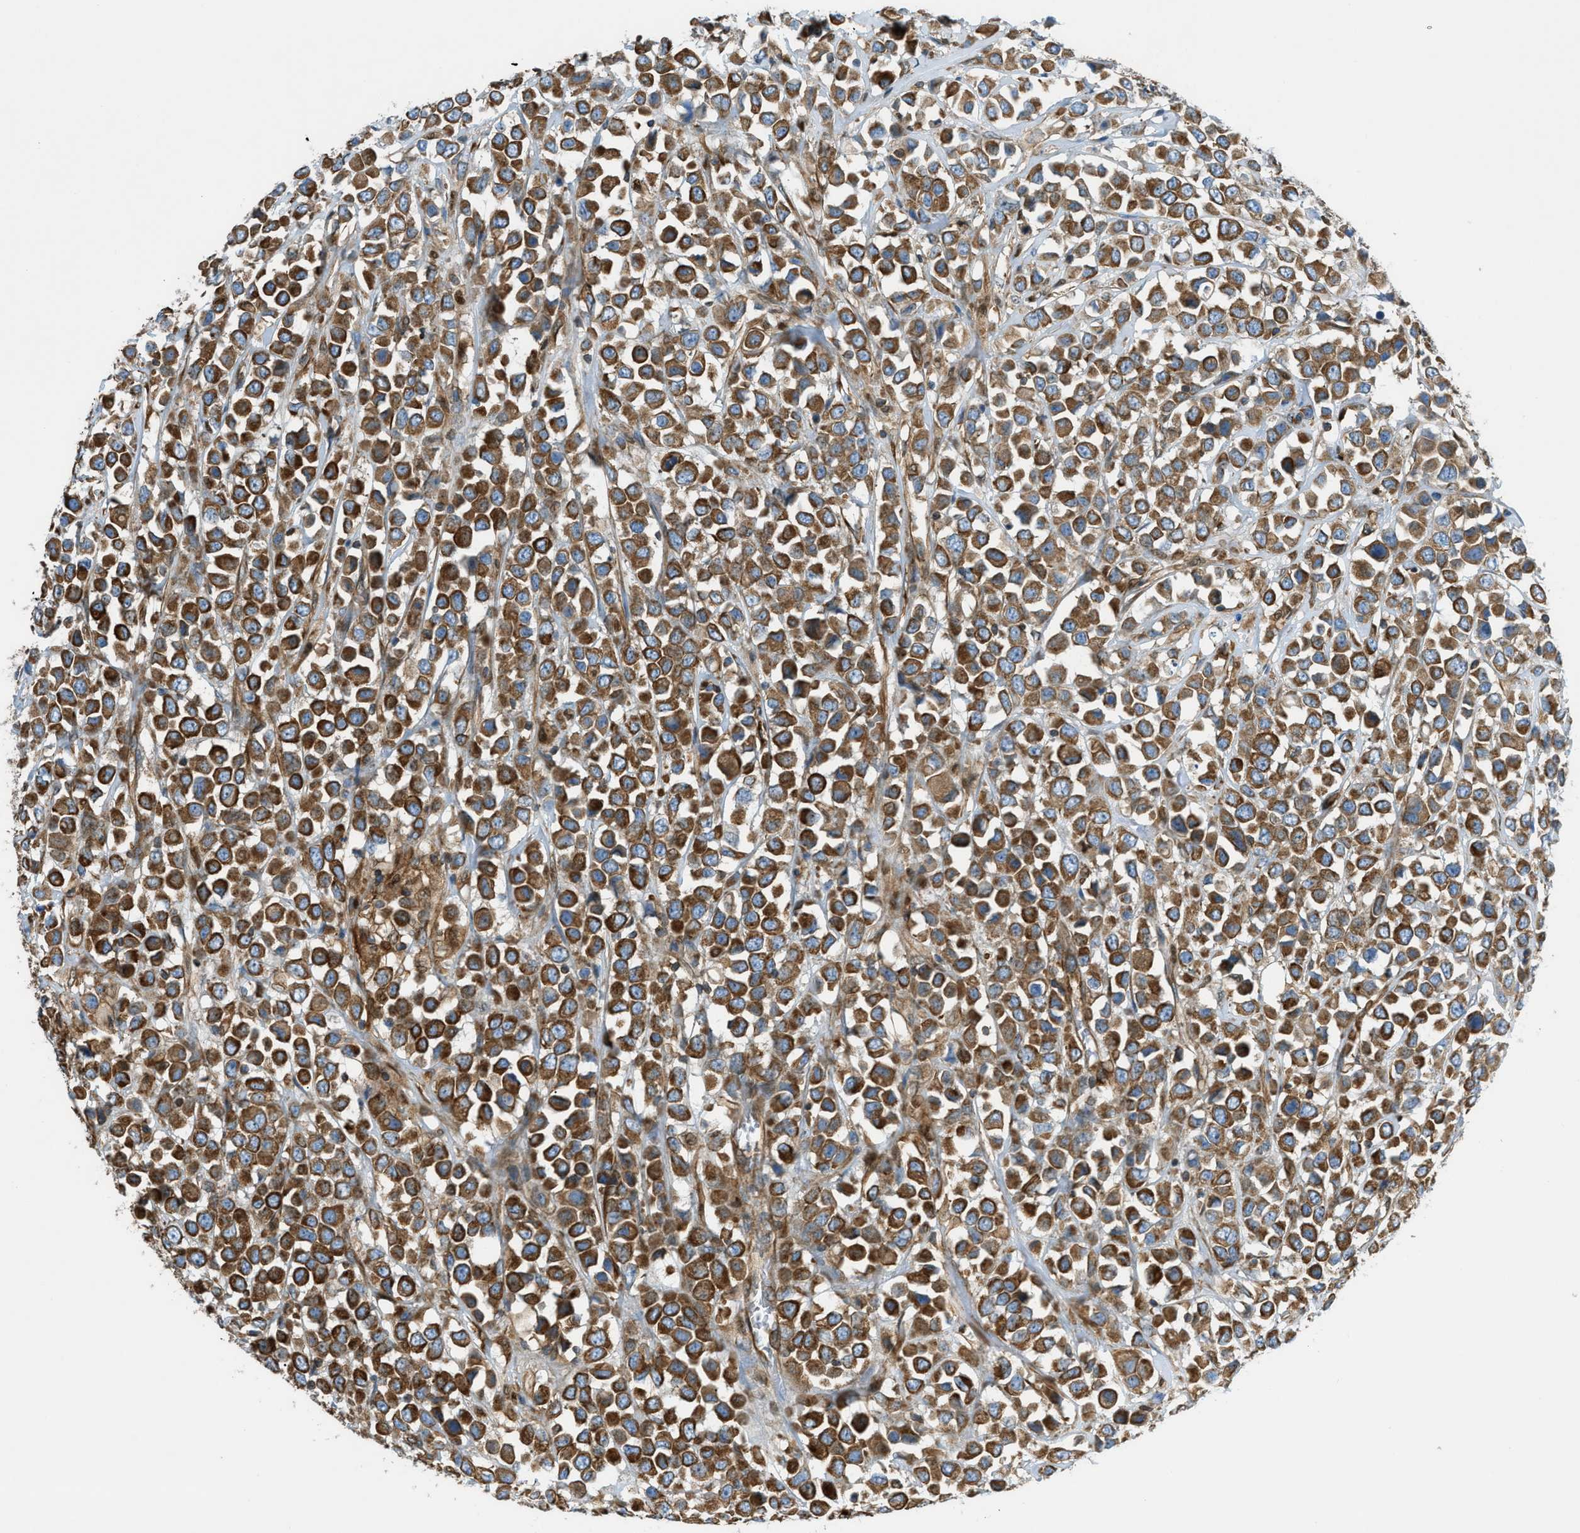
{"staining": {"intensity": "strong", "quantity": ">75%", "location": "cytoplasmic/membranous"}, "tissue": "breast cancer", "cell_type": "Tumor cells", "image_type": "cancer", "snomed": [{"axis": "morphology", "description": "Duct carcinoma"}, {"axis": "topography", "description": "Breast"}], "caption": "Immunohistochemistry (IHC) image of invasive ductal carcinoma (breast) stained for a protein (brown), which displays high levels of strong cytoplasmic/membranous expression in approximately >75% of tumor cells.", "gene": "DMAC1", "patient": {"sex": "female", "age": 61}}